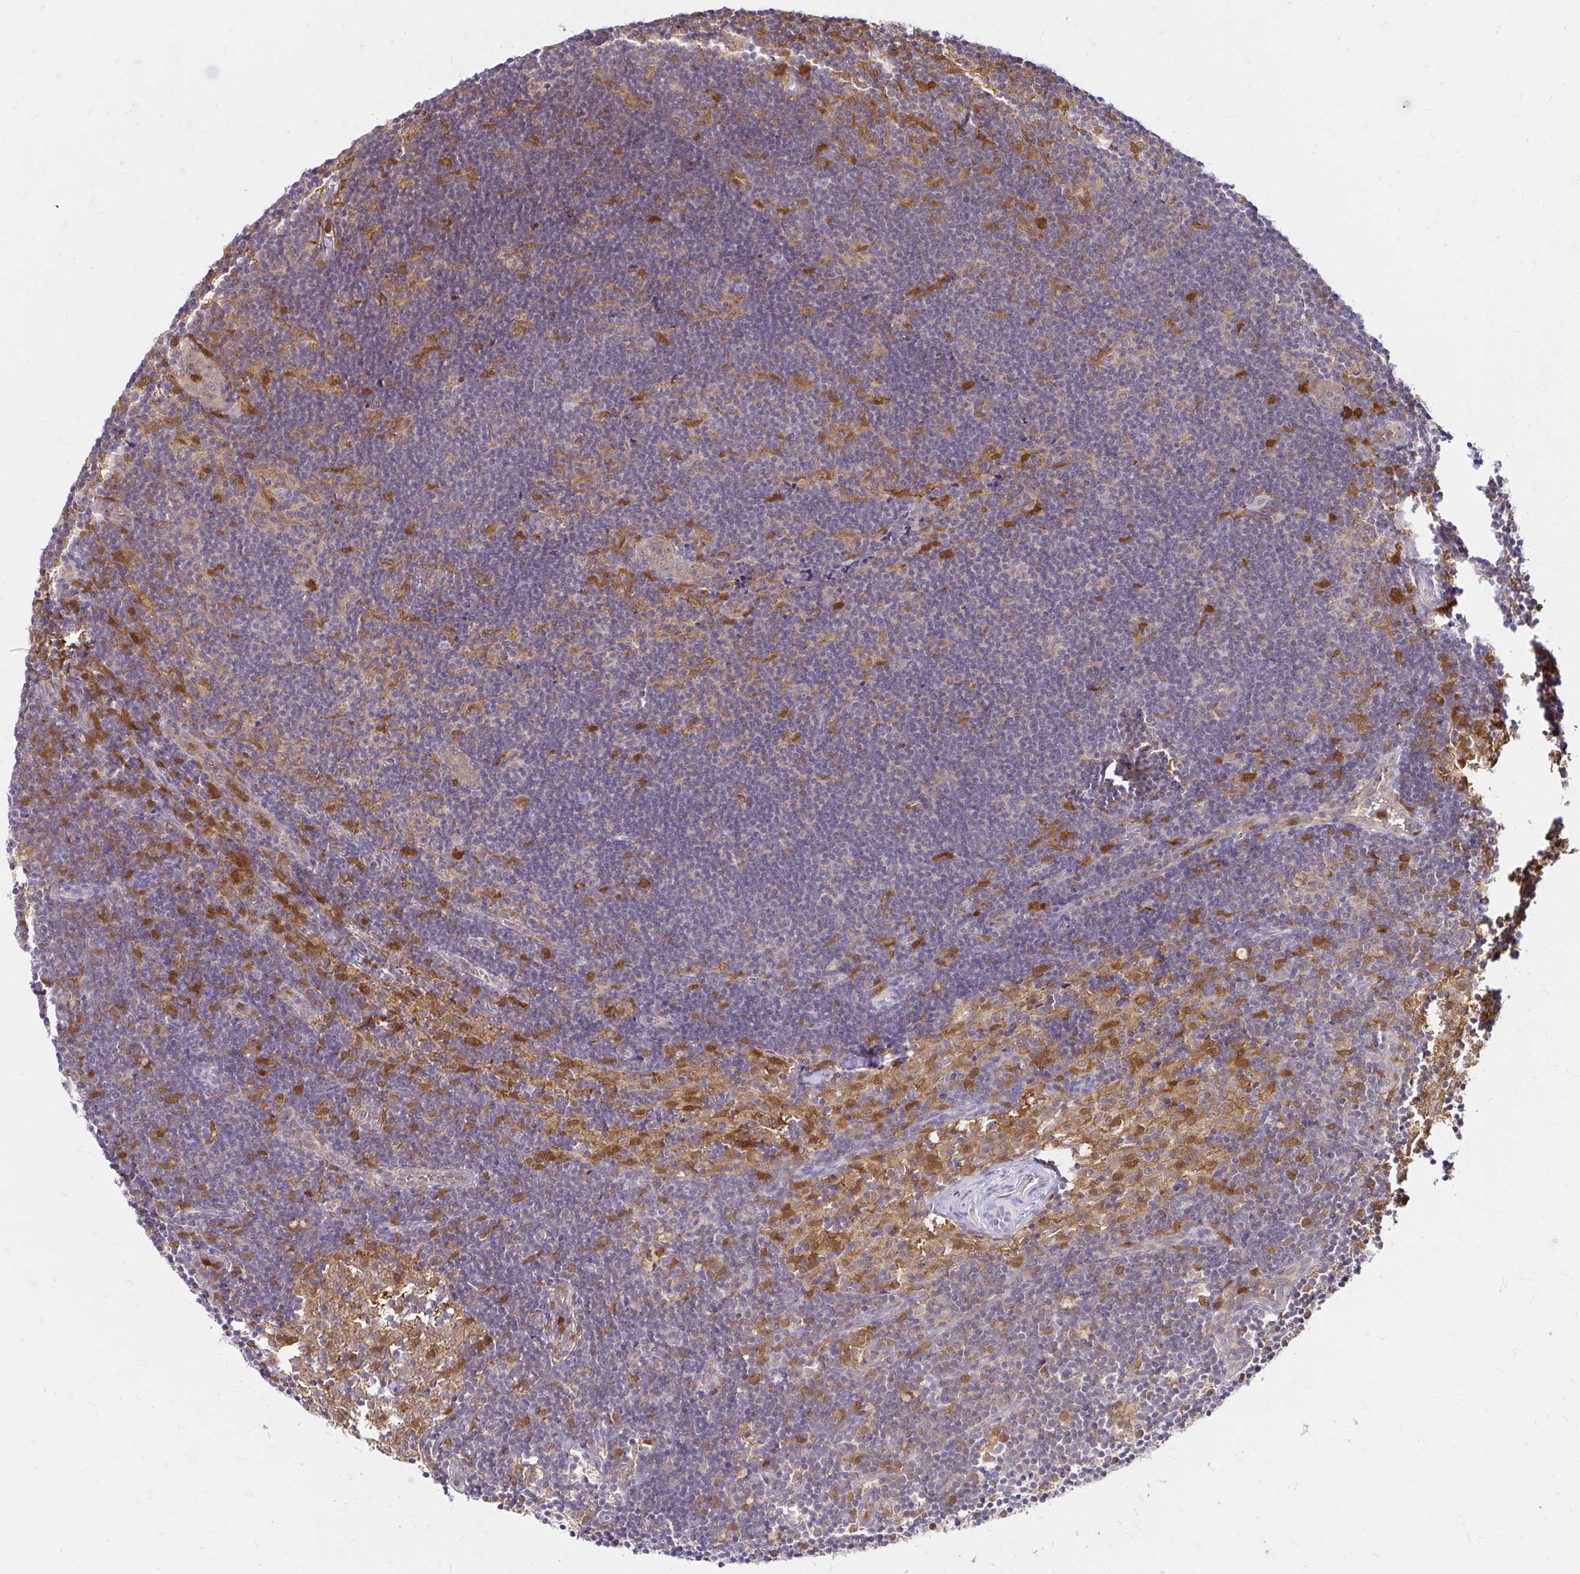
{"staining": {"intensity": "moderate", "quantity": "<25%", "location": "cytoplasmic/membranous"}, "tissue": "lymph node", "cell_type": "Germinal center cells", "image_type": "normal", "snomed": [{"axis": "morphology", "description": "Normal tissue, NOS"}, {"axis": "topography", "description": "Lymph node"}], "caption": "Protein expression analysis of benign lymph node displays moderate cytoplasmic/membranous staining in approximately <25% of germinal center cells. The protein of interest is stained brown, and the nuclei are stained in blue (DAB (3,3'-diaminobenzidine) IHC with brightfield microscopy, high magnification).", "gene": "PYCARD", "patient": {"sex": "female", "age": 31}}